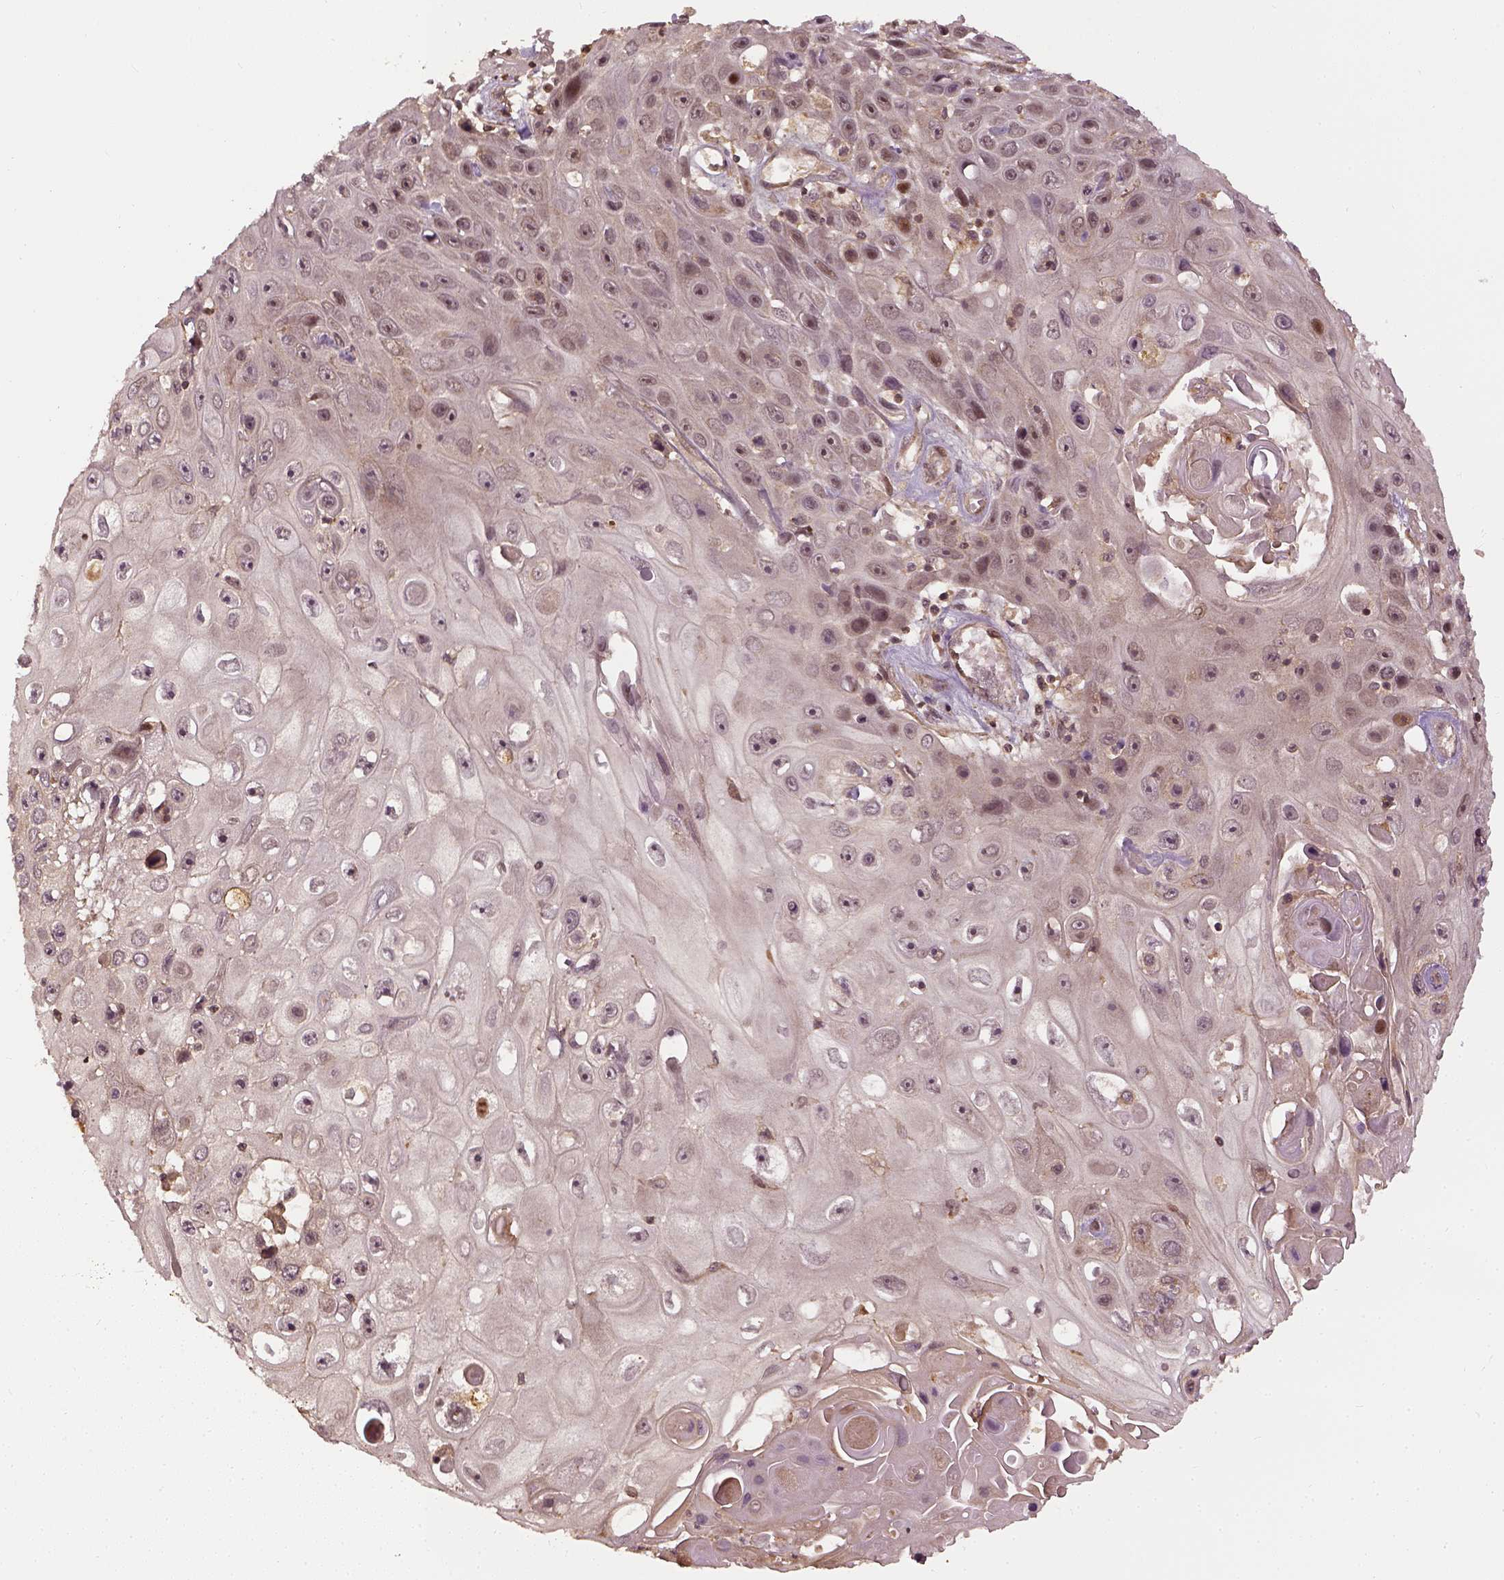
{"staining": {"intensity": "moderate", "quantity": "<25%", "location": "cytoplasmic/membranous,nuclear"}, "tissue": "skin cancer", "cell_type": "Tumor cells", "image_type": "cancer", "snomed": [{"axis": "morphology", "description": "Squamous cell carcinoma, NOS"}, {"axis": "topography", "description": "Skin"}], "caption": "Protein staining displays moderate cytoplasmic/membranous and nuclear expression in about <25% of tumor cells in skin cancer. (IHC, brightfield microscopy, high magnification).", "gene": "VEGFA", "patient": {"sex": "male", "age": 82}}